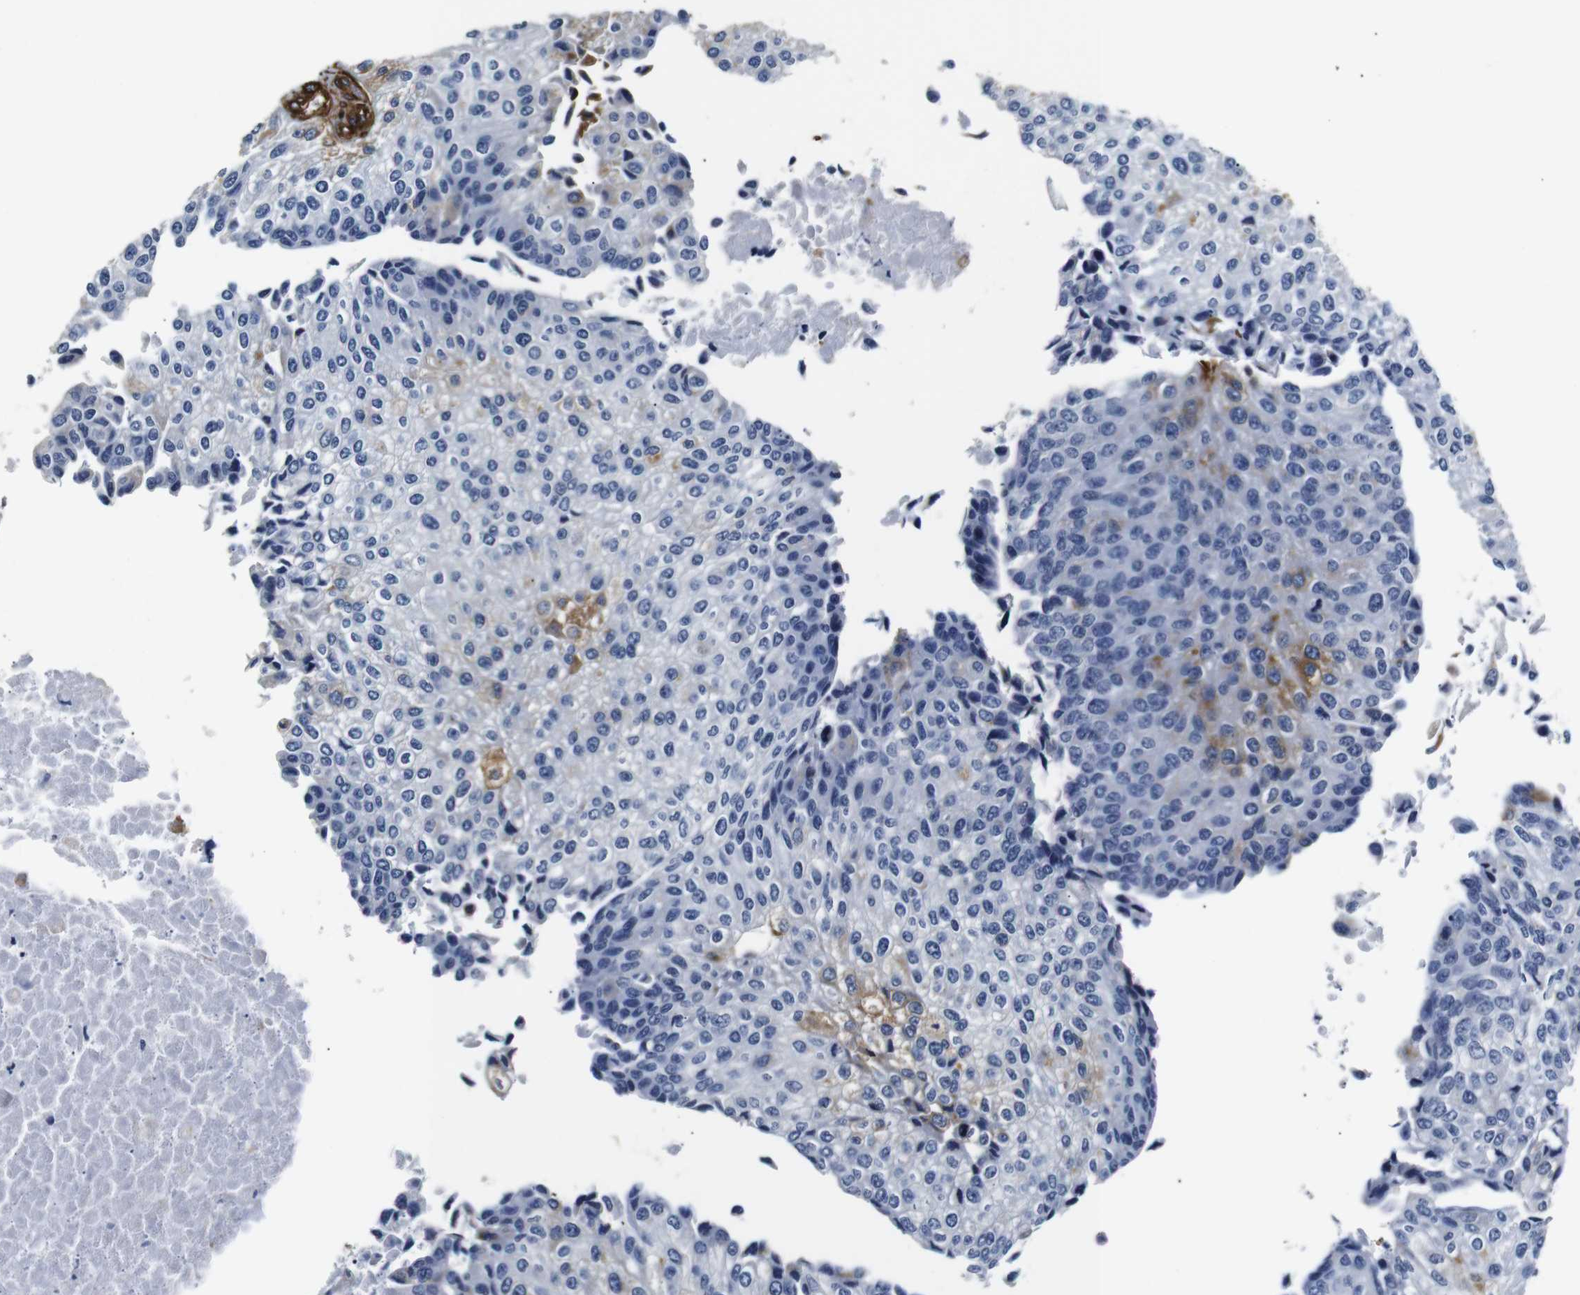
{"staining": {"intensity": "strong", "quantity": "<25%", "location": "cytoplasmic/membranous"}, "tissue": "urothelial cancer", "cell_type": "Tumor cells", "image_type": "cancer", "snomed": [{"axis": "morphology", "description": "Urothelial carcinoma, High grade"}, {"axis": "topography", "description": "Kidney"}, {"axis": "topography", "description": "Urinary bladder"}], "caption": "Approximately <25% of tumor cells in high-grade urothelial carcinoma reveal strong cytoplasmic/membranous protein expression as visualized by brown immunohistochemical staining.", "gene": "CAV2", "patient": {"sex": "male", "age": 77}}